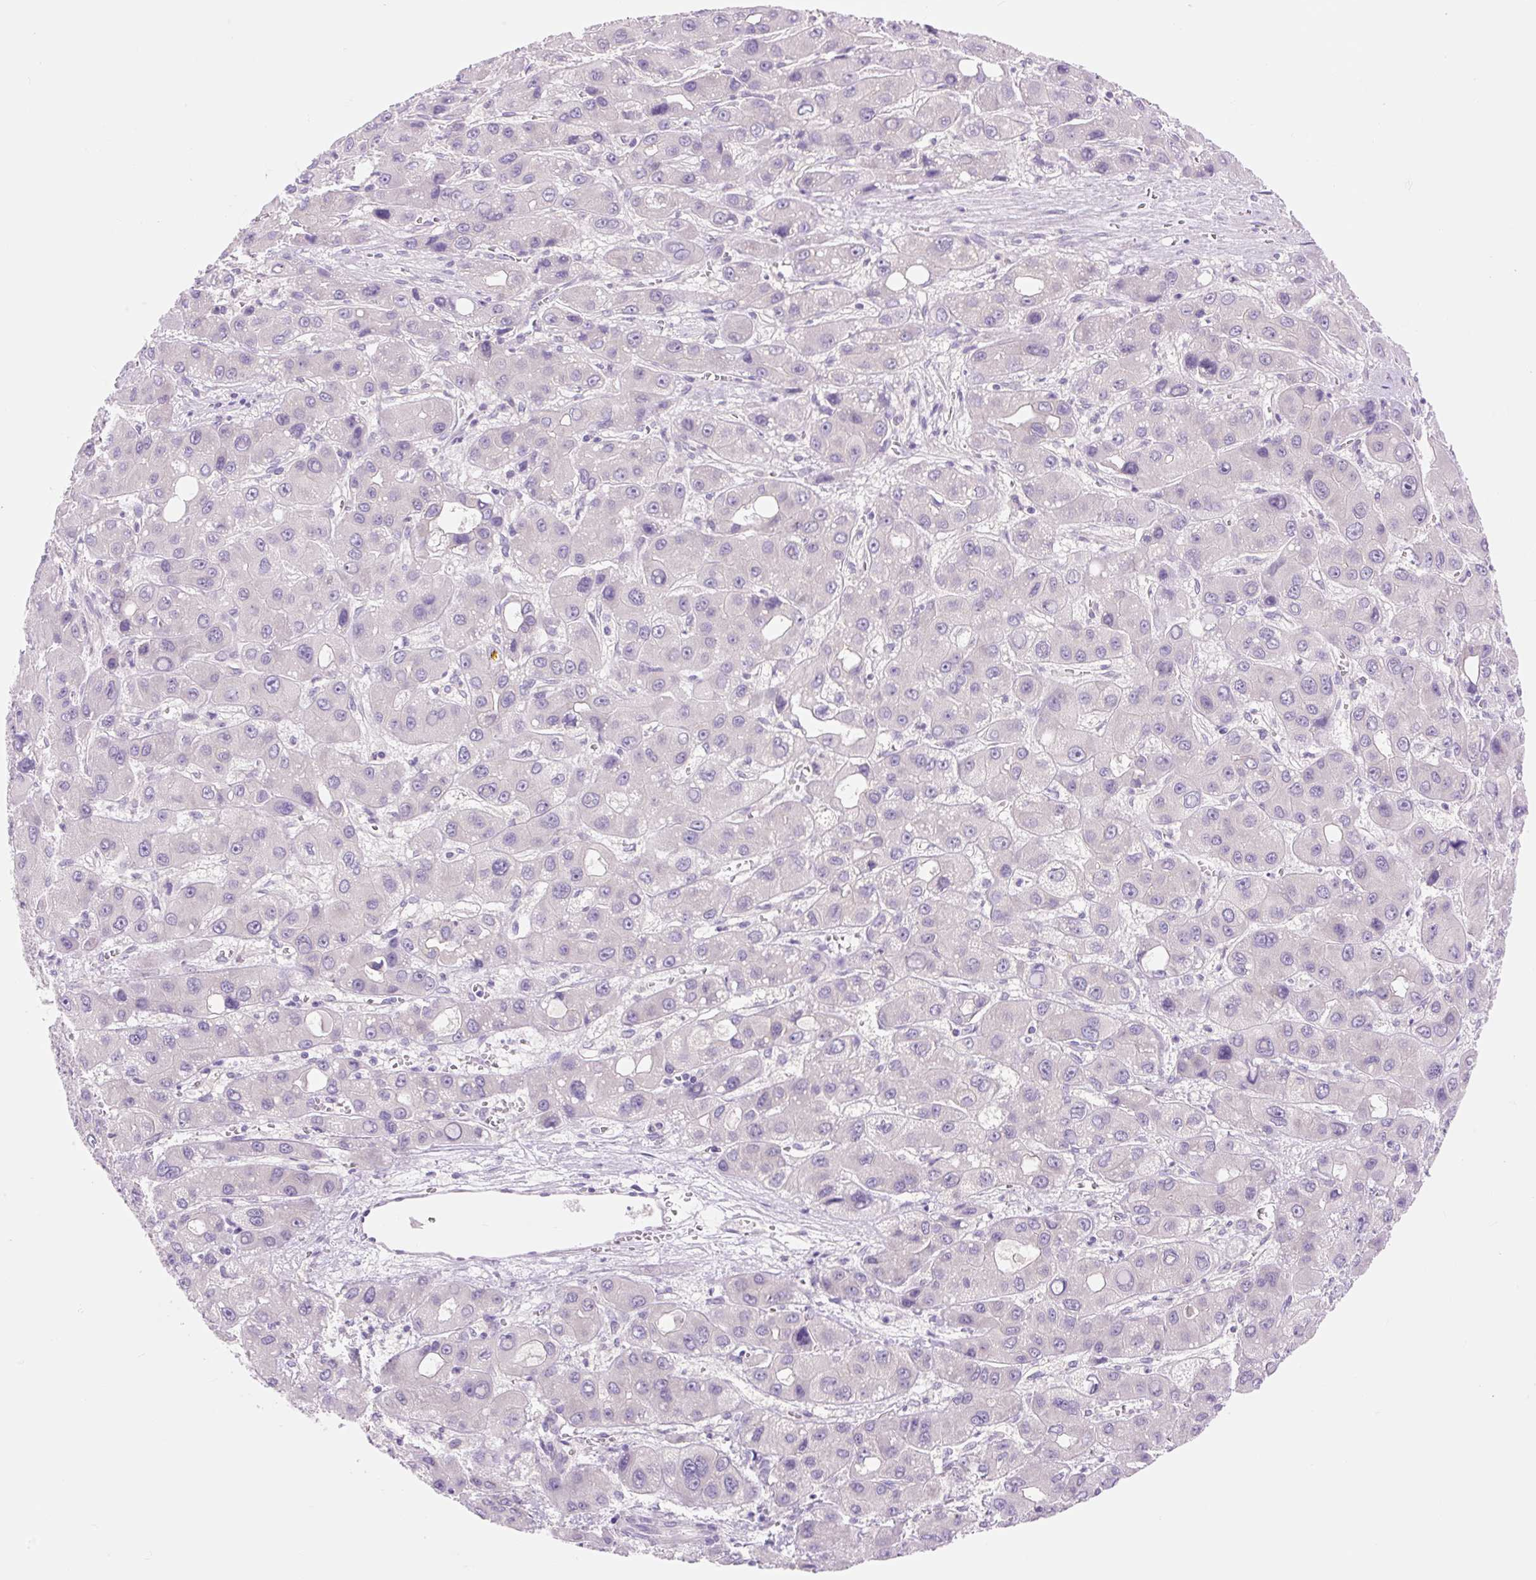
{"staining": {"intensity": "negative", "quantity": "none", "location": "none"}, "tissue": "liver cancer", "cell_type": "Tumor cells", "image_type": "cancer", "snomed": [{"axis": "morphology", "description": "Carcinoma, Hepatocellular, NOS"}, {"axis": "topography", "description": "Liver"}], "caption": "Immunohistochemistry image of neoplastic tissue: human liver cancer (hepatocellular carcinoma) stained with DAB demonstrates no significant protein positivity in tumor cells.", "gene": "CELF6", "patient": {"sex": "male", "age": 55}}